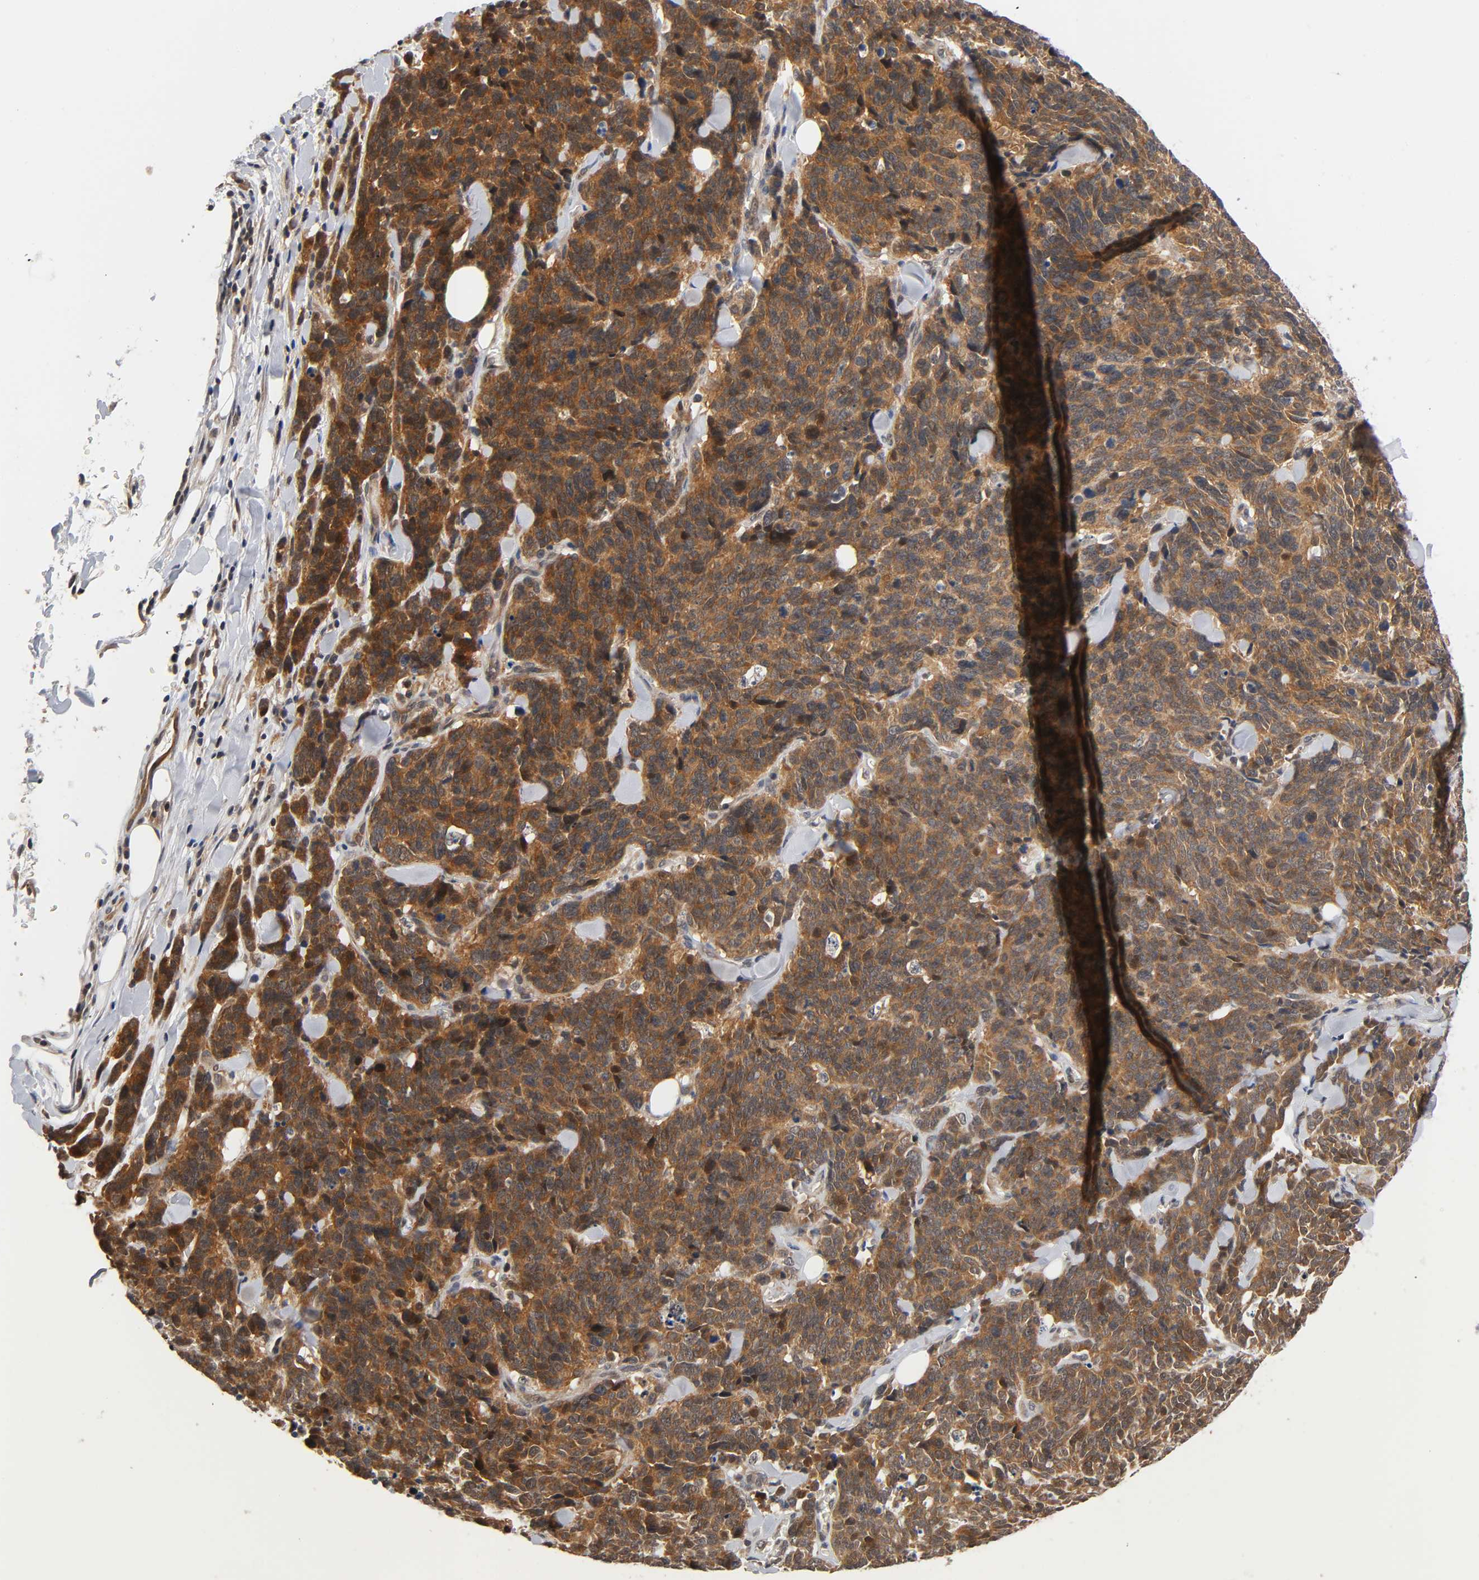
{"staining": {"intensity": "strong", "quantity": ">75%", "location": "cytoplasmic/membranous"}, "tissue": "lung cancer", "cell_type": "Tumor cells", "image_type": "cancer", "snomed": [{"axis": "morphology", "description": "Neoplasm, malignant, NOS"}, {"axis": "topography", "description": "Lung"}], "caption": "High-magnification brightfield microscopy of lung cancer (malignant neoplasm) stained with DAB (brown) and counterstained with hematoxylin (blue). tumor cells exhibit strong cytoplasmic/membranous expression is identified in about>75% of cells.", "gene": "PRKAB1", "patient": {"sex": "female", "age": 58}}